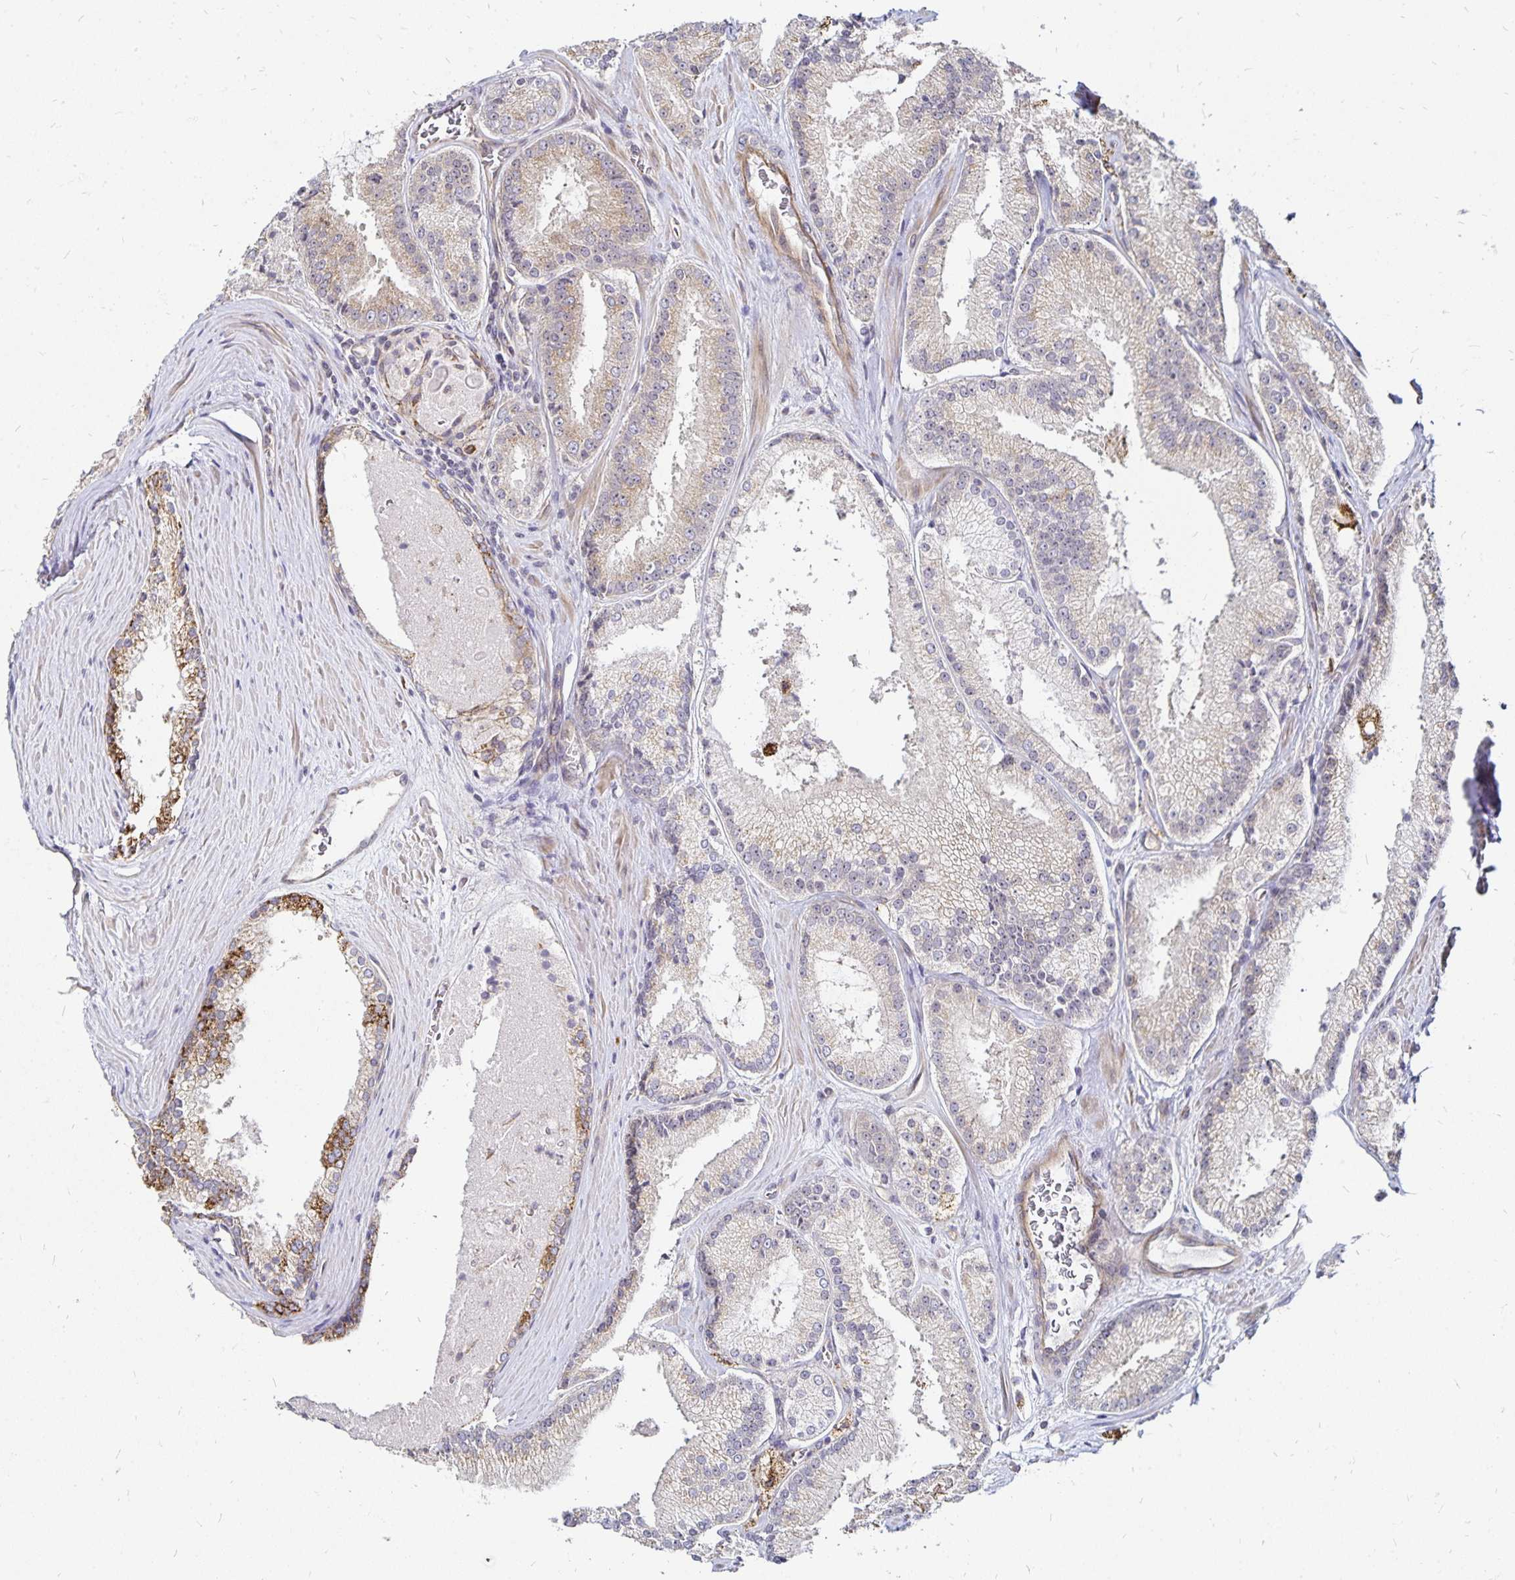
{"staining": {"intensity": "weak", "quantity": "<25%", "location": "cytoplasmic/membranous"}, "tissue": "prostate cancer", "cell_type": "Tumor cells", "image_type": "cancer", "snomed": [{"axis": "morphology", "description": "Adenocarcinoma, High grade"}, {"axis": "topography", "description": "Prostate"}], "caption": "Immunohistochemistry photomicrograph of neoplastic tissue: human prostate high-grade adenocarcinoma stained with DAB reveals no significant protein expression in tumor cells.", "gene": "CYP27A1", "patient": {"sex": "male", "age": 73}}